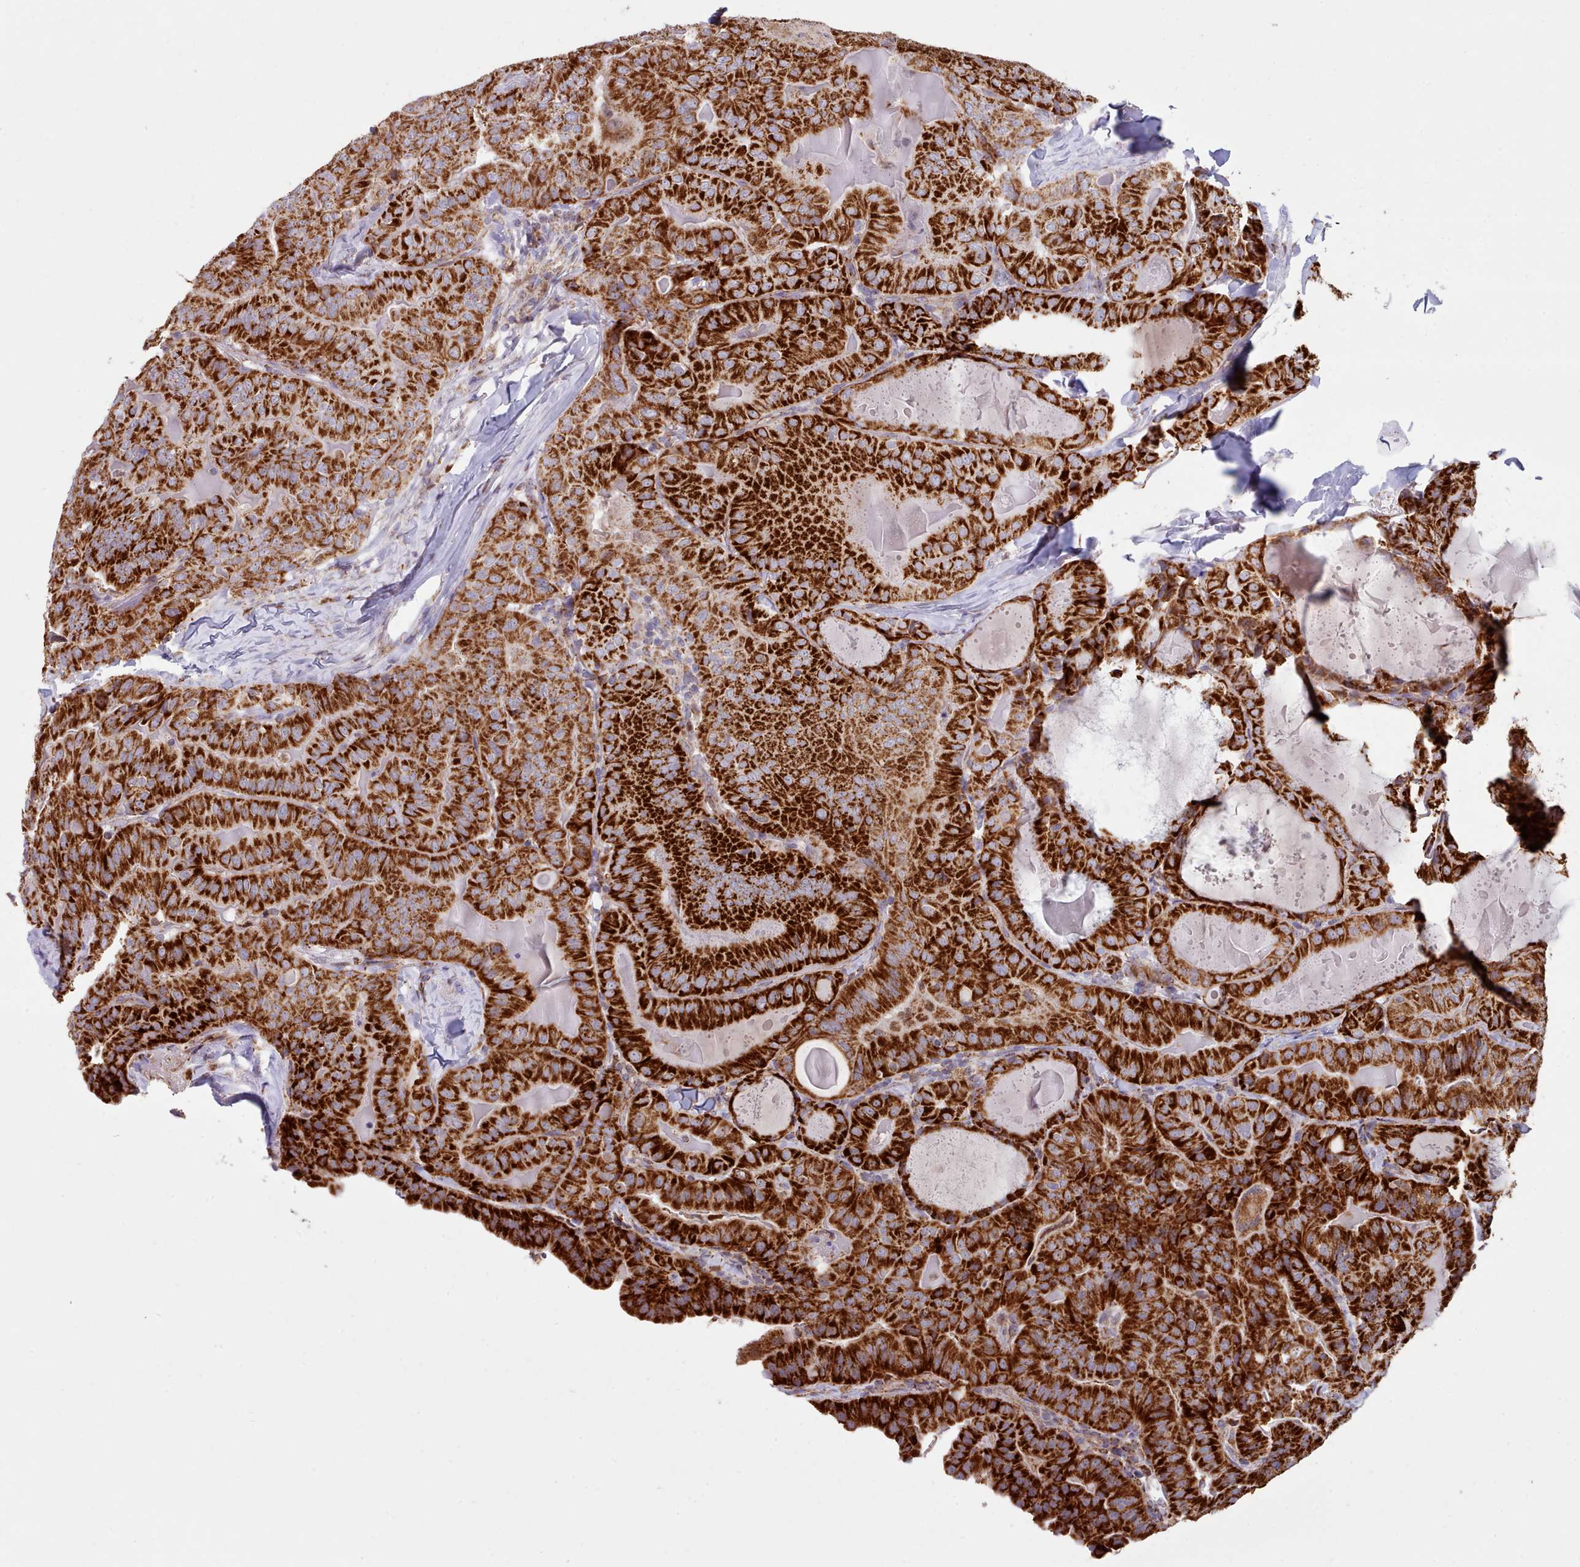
{"staining": {"intensity": "strong", "quantity": ">75%", "location": "cytoplasmic/membranous"}, "tissue": "thyroid cancer", "cell_type": "Tumor cells", "image_type": "cancer", "snomed": [{"axis": "morphology", "description": "Papillary adenocarcinoma, NOS"}, {"axis": "topography", "description": "Thyroid gland"}], "caption": "Protein expression analysis of human thyroid papillary adenocarcinoma reveals strong cytoplasmic/membranous positivity in approximately >75% of tumor cells. The staining was performed using DAB (3,3'-diaminobenzidine), with brown indicating positive protein expression. Nuclei are stained blue with hematoxylin.", "gene": "HSDL2", "patient": {"sex": "female", "age": 68}}